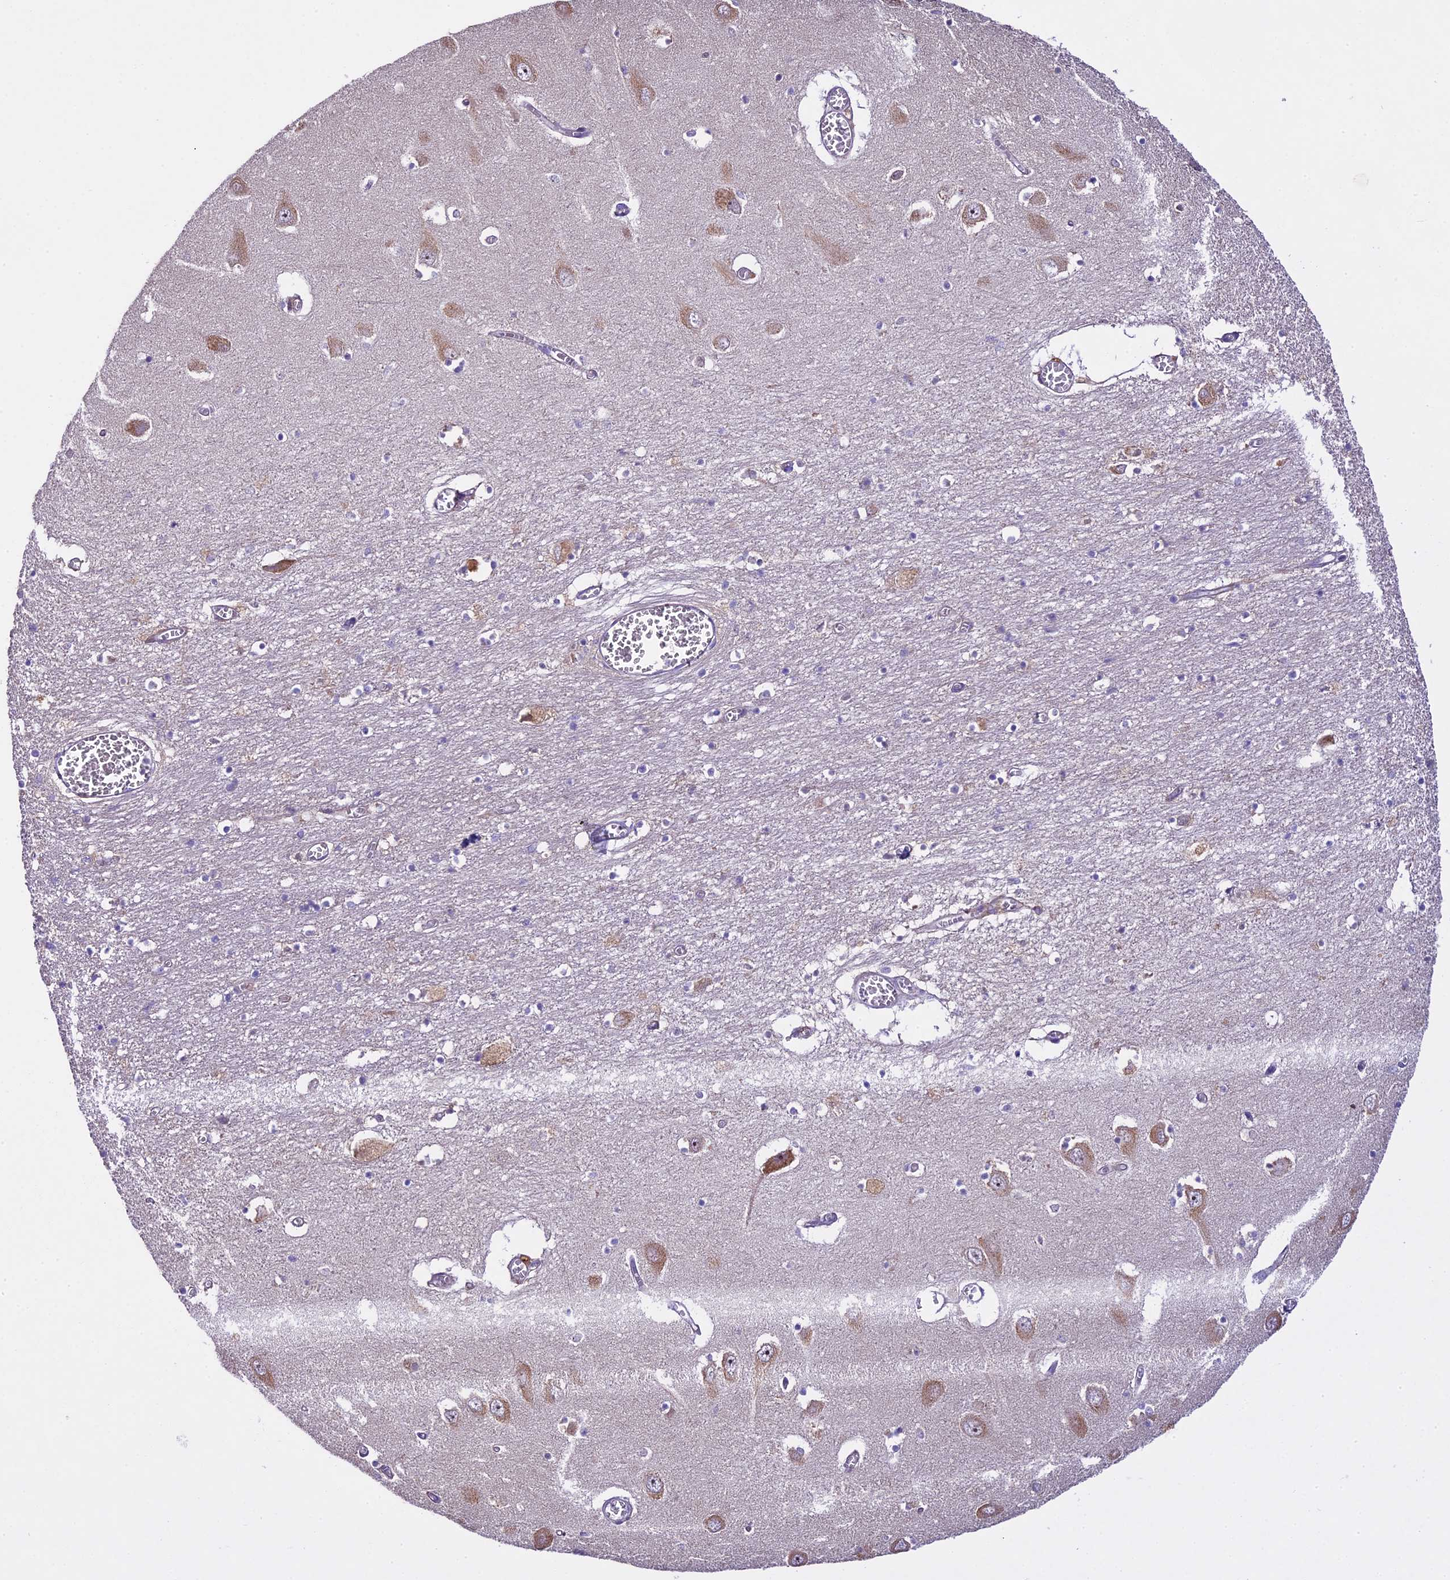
{"staining": {"intensity": "weak", "quantity": "<25%", "location": "cytoplasmic/membranous"}, "tissue": "hippocampus", "cell_type": "Glial cells", "image_type": "normal", "snomed": [{"axis": "morphology", "description": "Normal tissue, NOS"}, {"axis": "topography", "description": "Hippocampus"}], "caption": "Immunohistochemical staining of unremarkable human hippocampus demonstrates no significant positivity in glial cells.", "gene": "SPIRE1", "patient": {"sex": "male", "age": 70}}